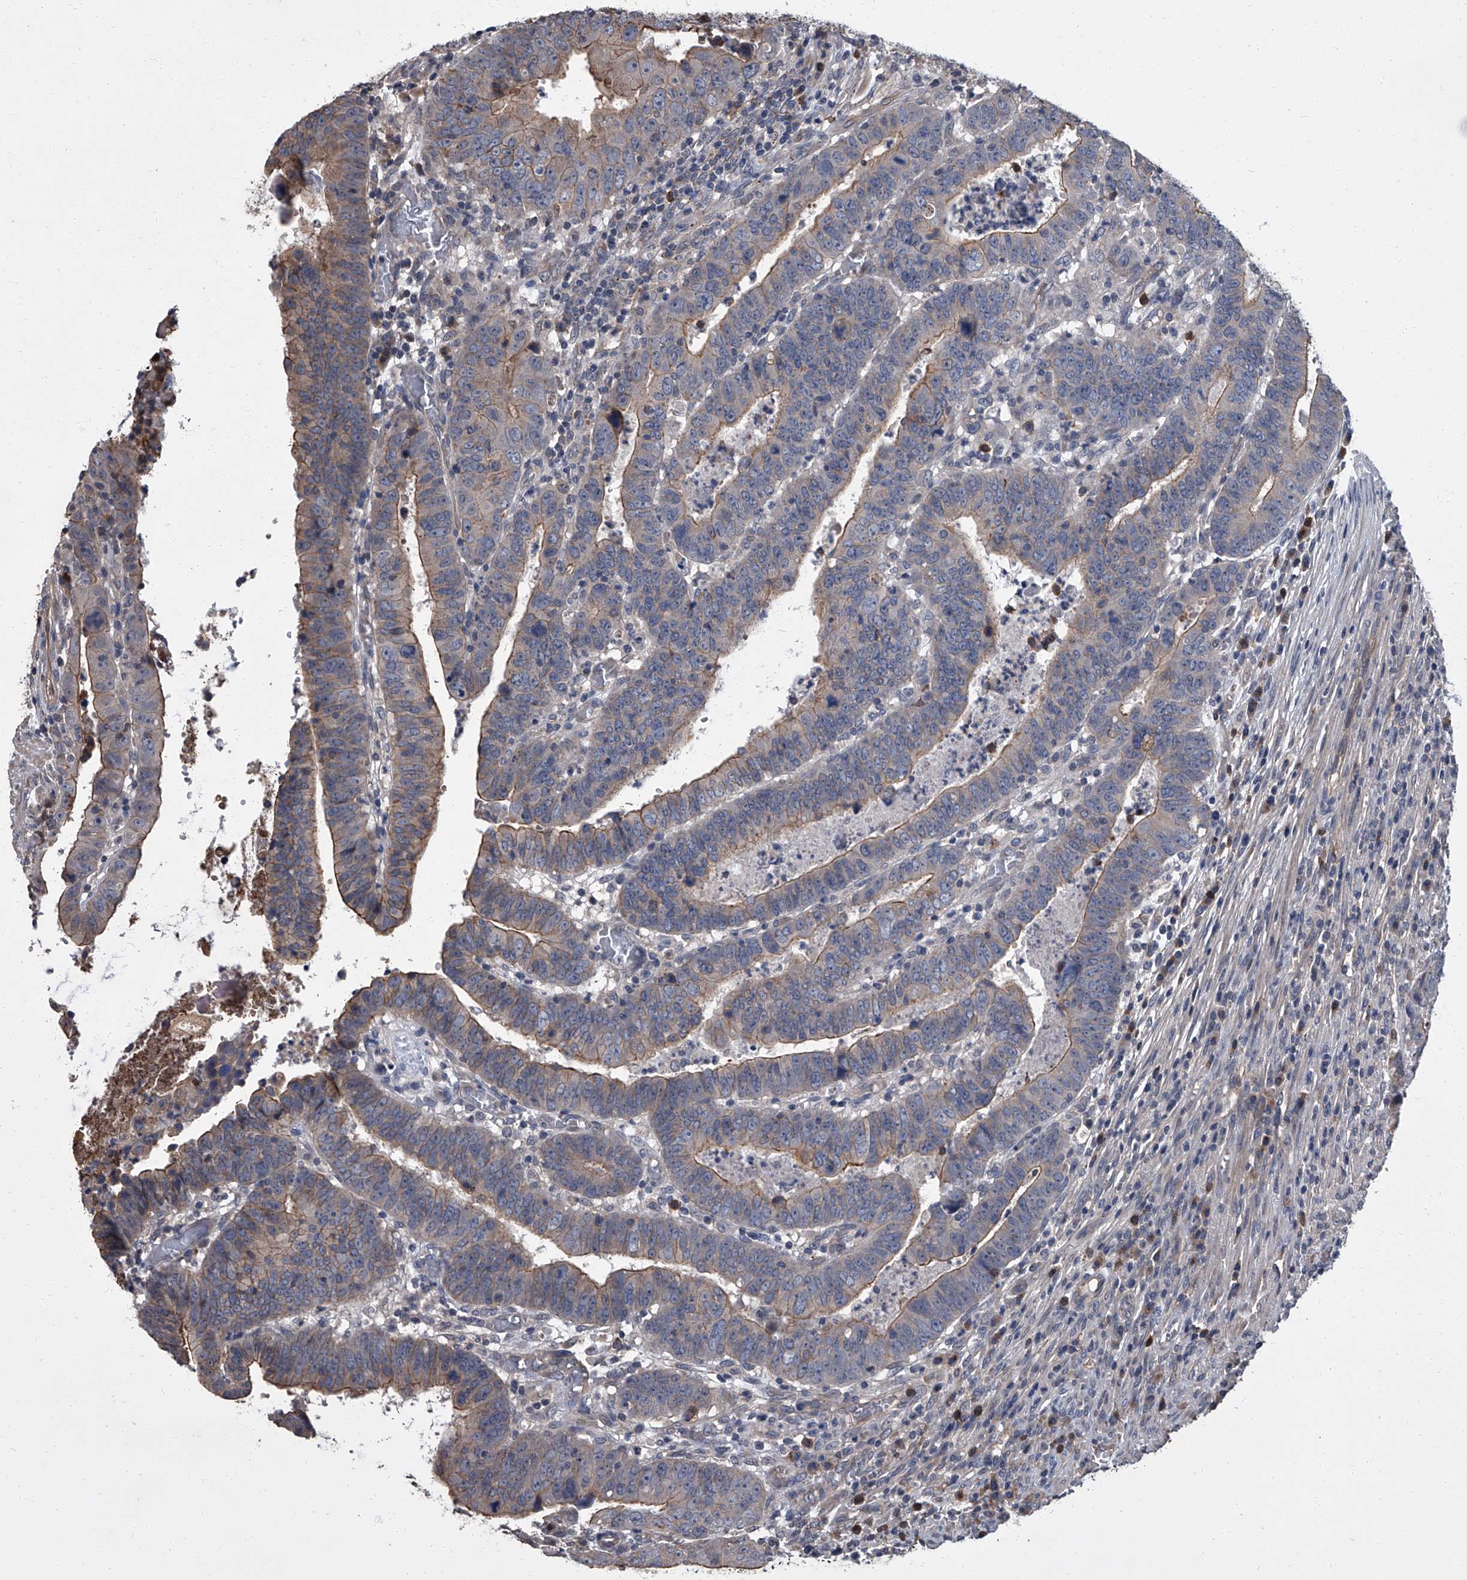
{"staining": {"intensity": "strong", "quantity": "<25%", "location": "cytoplasmic/membranous"}, "tissue": "colorectal cancer", "cell_type": "Tumor cells", "image_type": "cancer", "snomed": [{"axis": "morphology", "description": "Normal tissue, NOS"}, {"axis": "morphology", "description": "Adenocarcinoma, NOS"}, {"axis": "topography", "description": "Rectum"}], "caption": "Immunohistochemical staining of human colorectal adenocarcinoma shows medium levels of strong cytoplasmic/membranous protein expression in approximately <25% of tumor cells.", "gene": "SIRT4", "patient": {"sex": "female", "age": 65}}